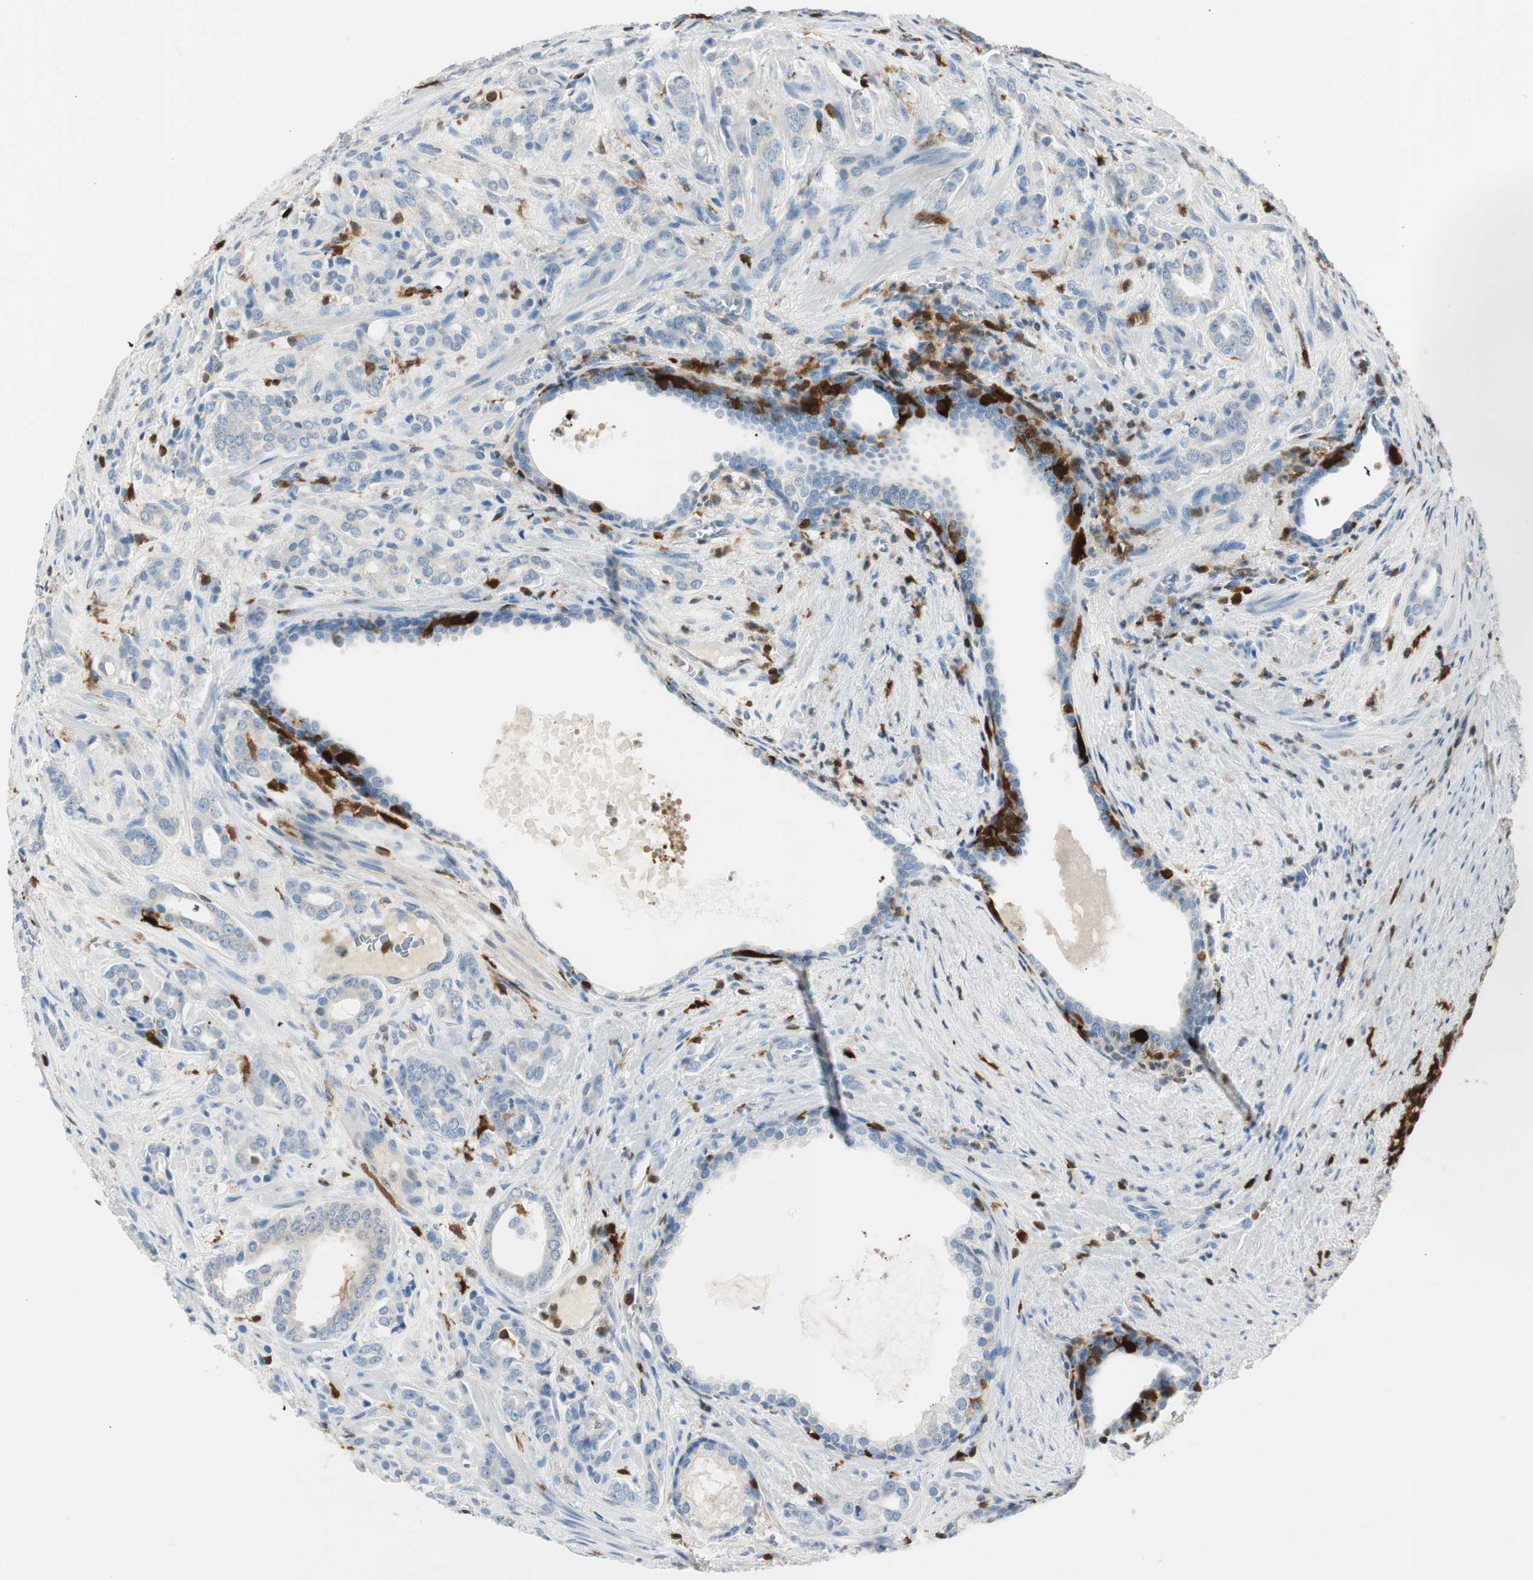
{"staining": {"intensity": "weak", "quantity": "25%-75%", "location": "cytoplasmic/membranous"}, "tissue": "prostate cancer", "cell_type": "Tumor cells", "image_type": "cancer", "snomed": [{"axis": "morphology", "description": "Adenocarcinoma, High grade"}, {"axis": "topography", "description": "Prostate"}], "caption": "Immunohistochemical staining of human prostate cancer demonstrates weak cytoplasmic/membranous protein staining in about 25%-75% of tumor cells.", "gene": "COTL1", "patient": {"sex": "male", "age": 64}}